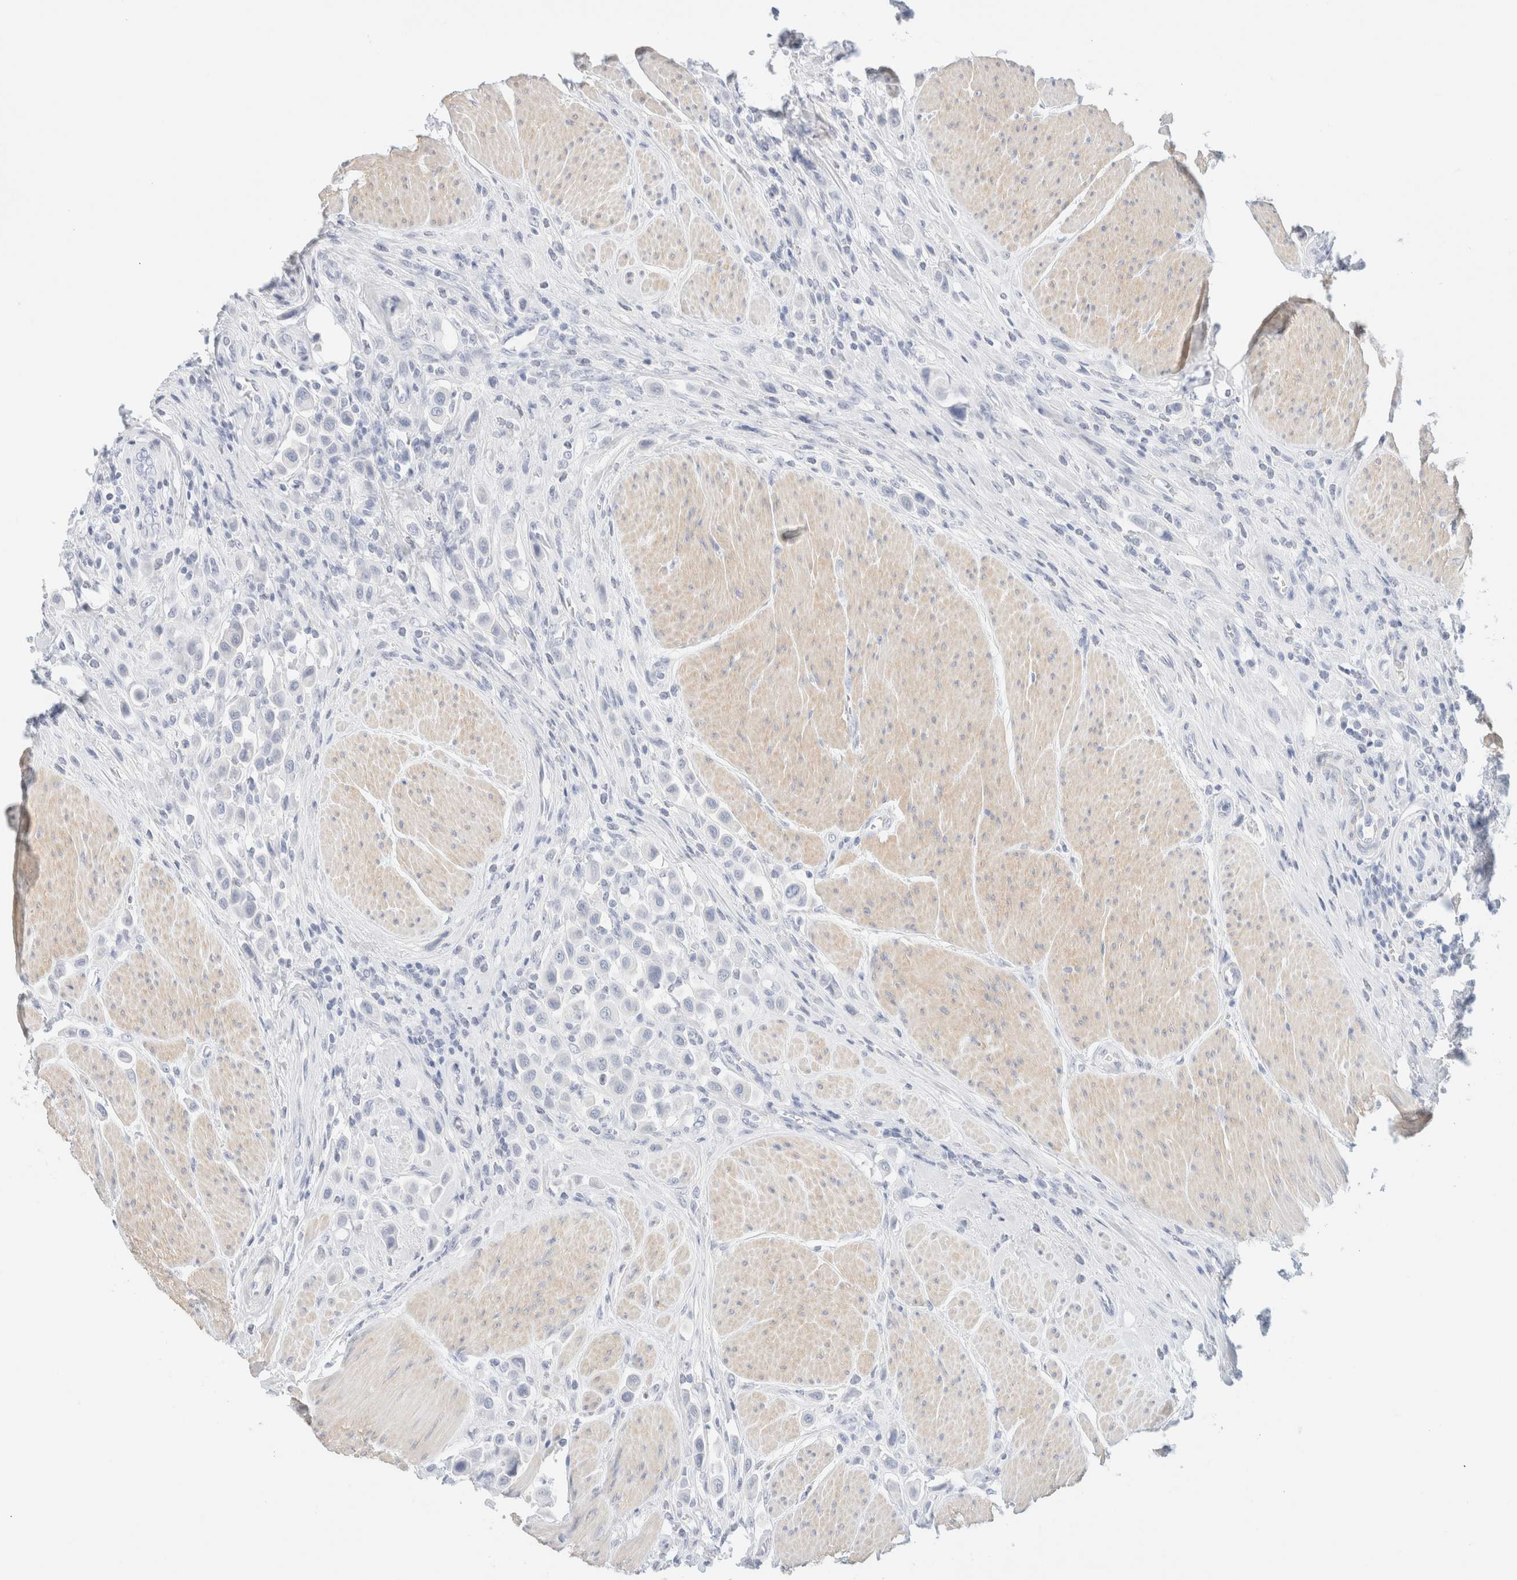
{"staining": {"intensity": "negative", "quantity": "none", "location": "none"}, "tissue": "urothelial cancer", "cell_type": "Tumor cells", "image_type": "cancer", "snomed": [{"axis": "morphology", "description": "Urothelial carcinoma, High grade"}, {"axis": "topography", "description": "Urinary bladder"}], "caption": "This is a image of IHC staining of urothelial cancer, which shows no staining in tumor cells. (DAB (3,3'-diaminobenzidine) immunohistochemistry (IHC) visualized using brightfield microscopy, high magnification).", "gene": "DPYS", "patient": {"sex": "male", "age": 50}}